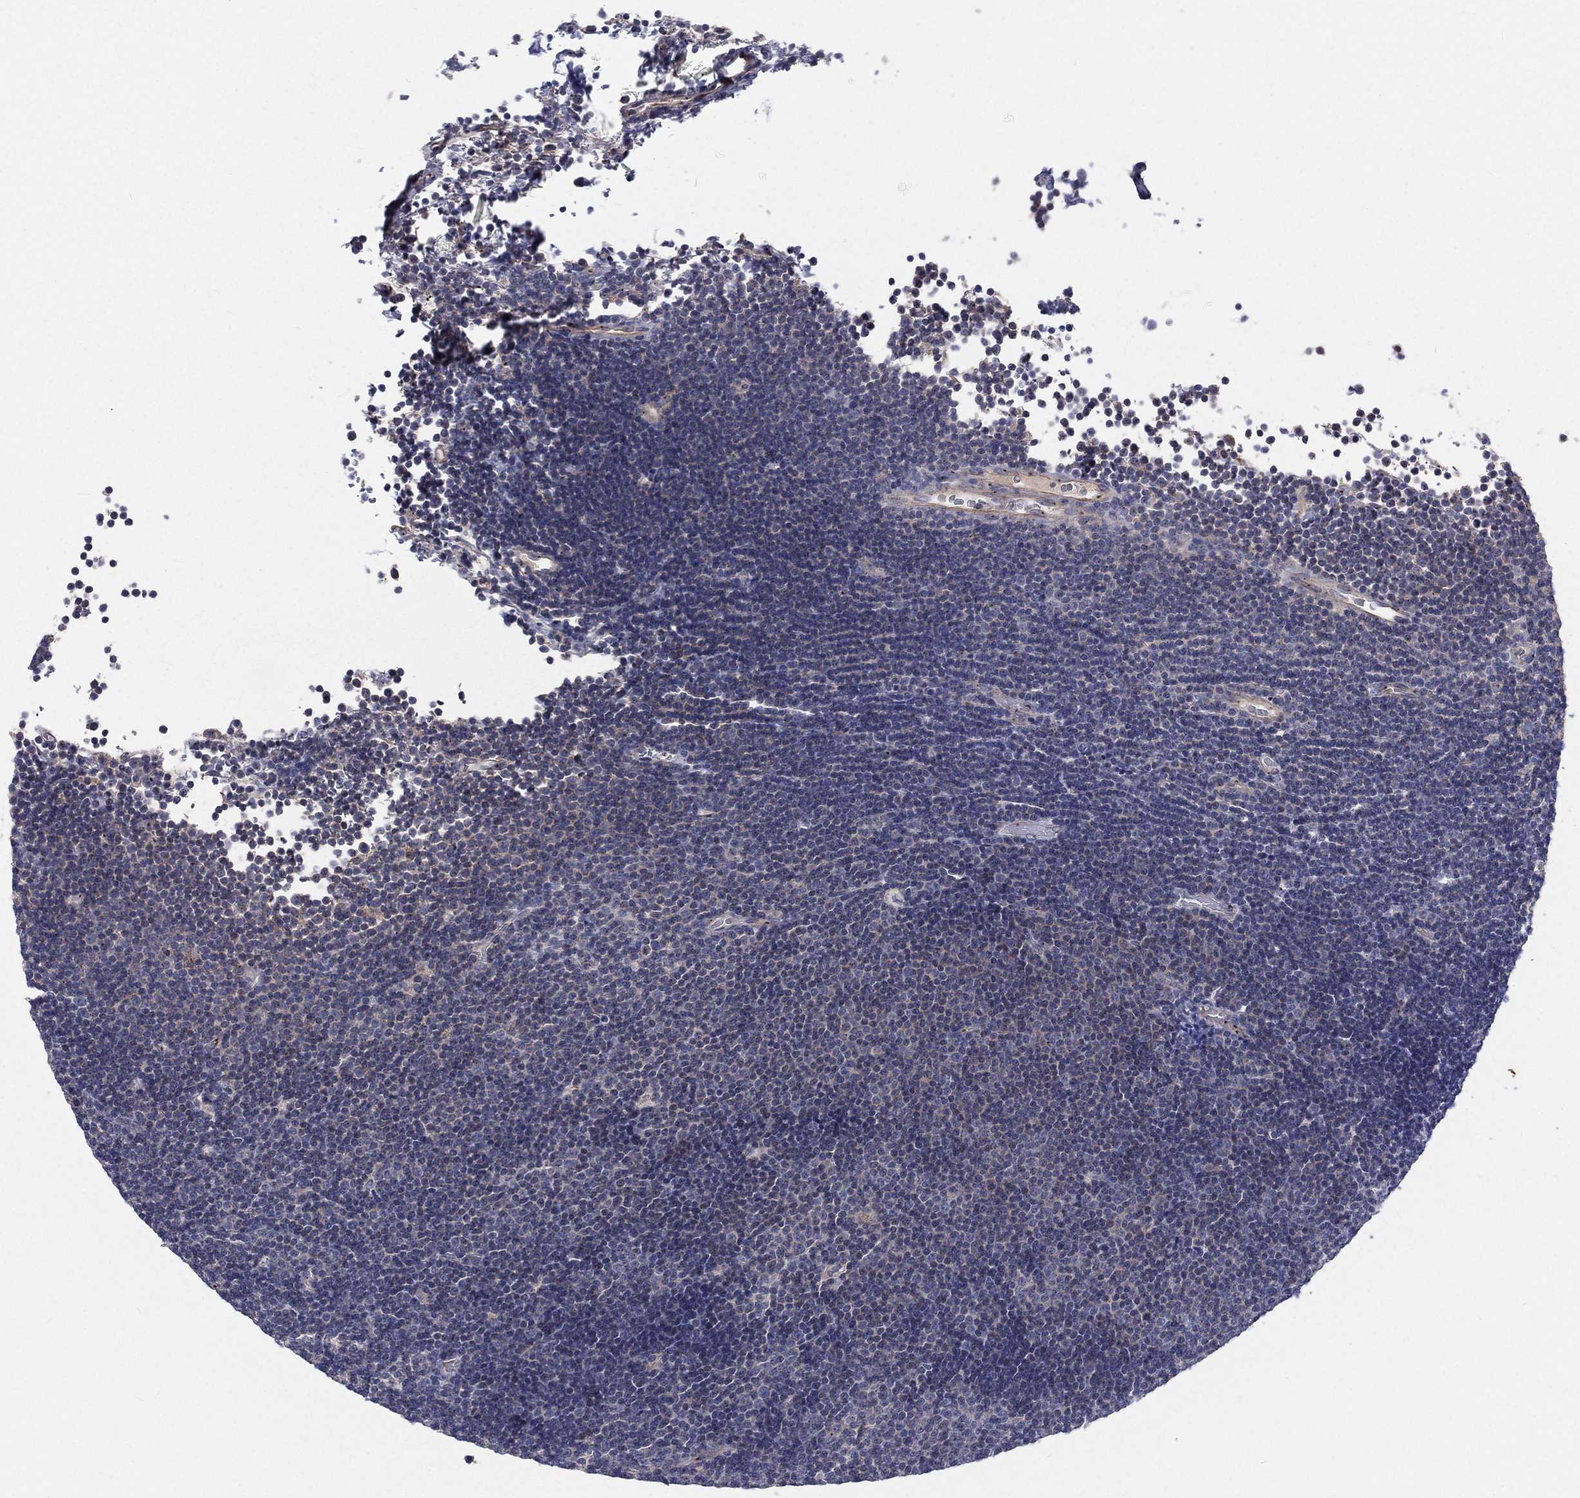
{"staining": {"intensity": "negative", "quantity": "none", "location": "none"}, "tissue": "lymphoma", "cell_type": "Tumor cells", "image_type": "cancer", "snomed": [{"axis": "morphology", "description": "Malignant lymphoma, non-Hodgkin's type, Low grade"}, {"axis": "topography", "description": "Brain"}], "caption": "A high-resolution histopathology image shows immunohistochemistry (IHC) staining of lymphoma, which displays no significant positivity in tumor cells.", "gene": "CROCC", "patient": {"sex": "female", "age": 66}}